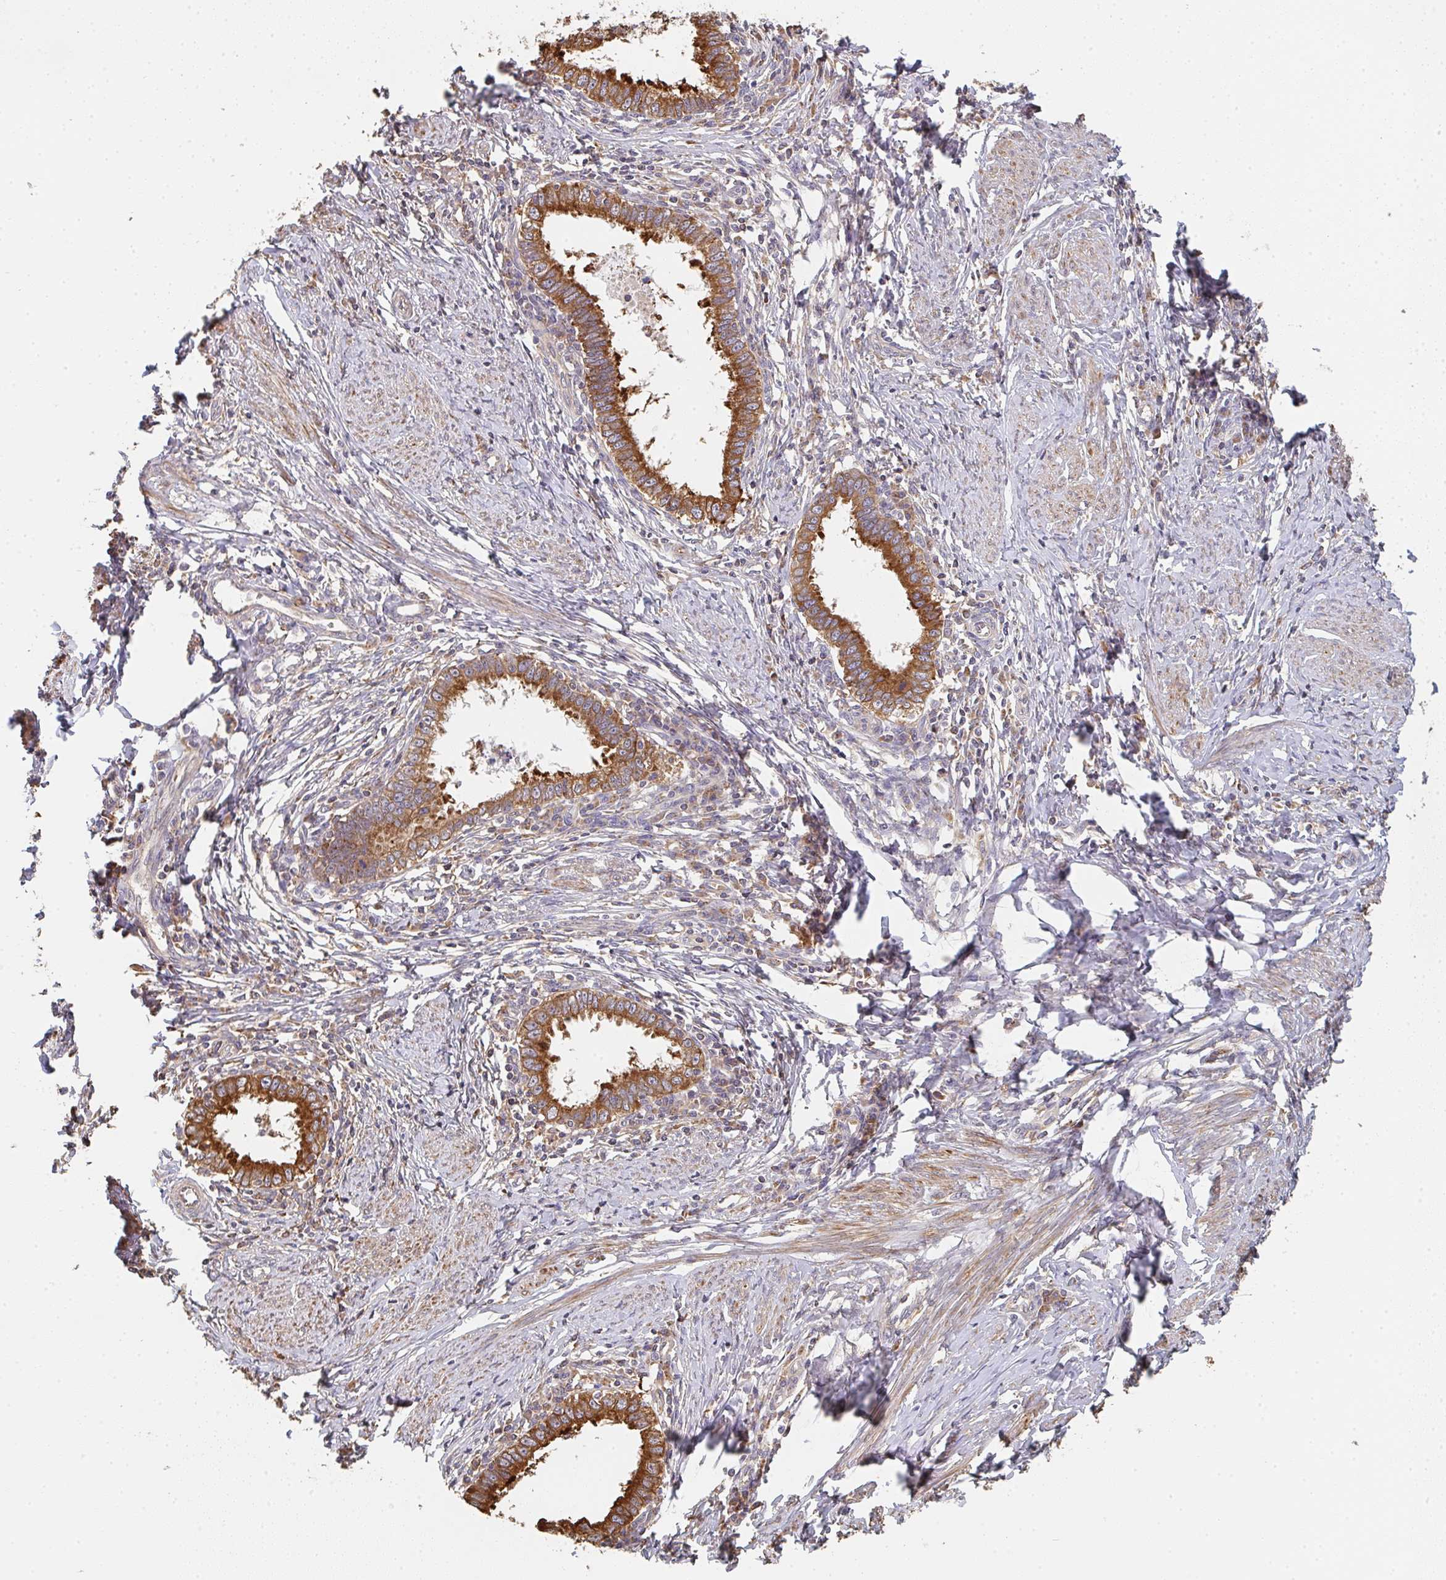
{"staining": {"intensity": "strong", "quantity": ">75%", "location": "cytoplasmic/membranous"}, "tissue": "cervical cancer", "cell_type": "Tumor cells", "image_type": "cancer", "snomed": [{"axis": "morphology", "description": "Adenocarcinoma, NOS"}, {"axis": "topography", "description": "Cervix"}], "caption": "The photomicrograph displays a brown stain indicating the presence of a protein in the cytoplasmic/membranous of tumor cells in adenocarcinoma (cervical). (DAB (3,3'-diaminobenzidine) IHC, brown staining for protein, blue staining for nuclei).", "gene": "POLG", "patient": {"sex": "female", "age": 36}}